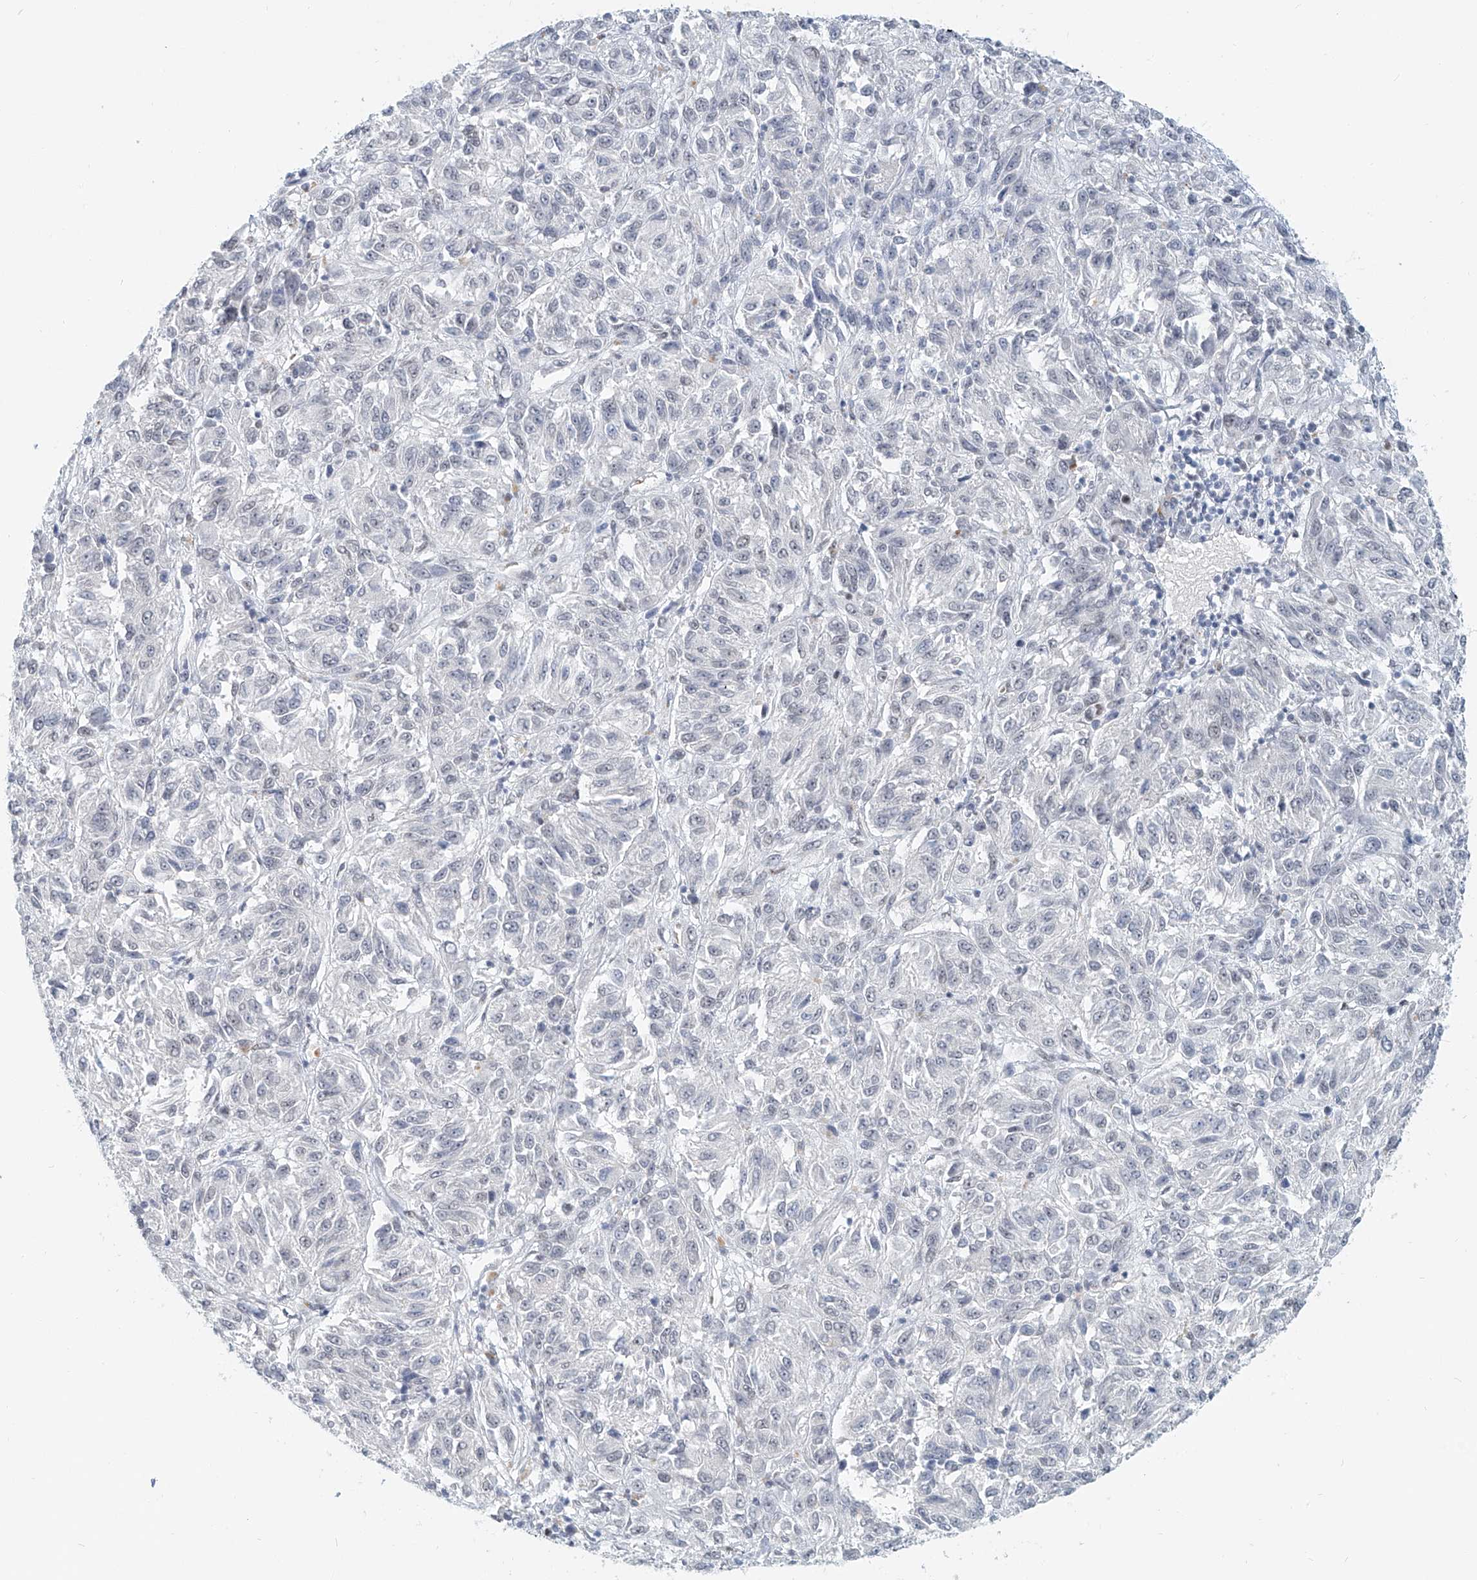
{"staining": {"intensity": "negative", "quantity": "none", "location": "none"}, "tissue": "melanoma", "cell_type": "Tumor cells", "image_type": "cancer", "snomed": [{"axis": "morphology", "description": "Malignant melanoma, Metastatic site"}, {"axis": "topography", "description": "Lung"}], "caption": "An immunohistochemistry (IHC) histopathology image of melanoma is shown. There is no staining in tumor cells of melanoma.", "gene": "SASH1", "patient": {"sex": "male", "age": 64}}